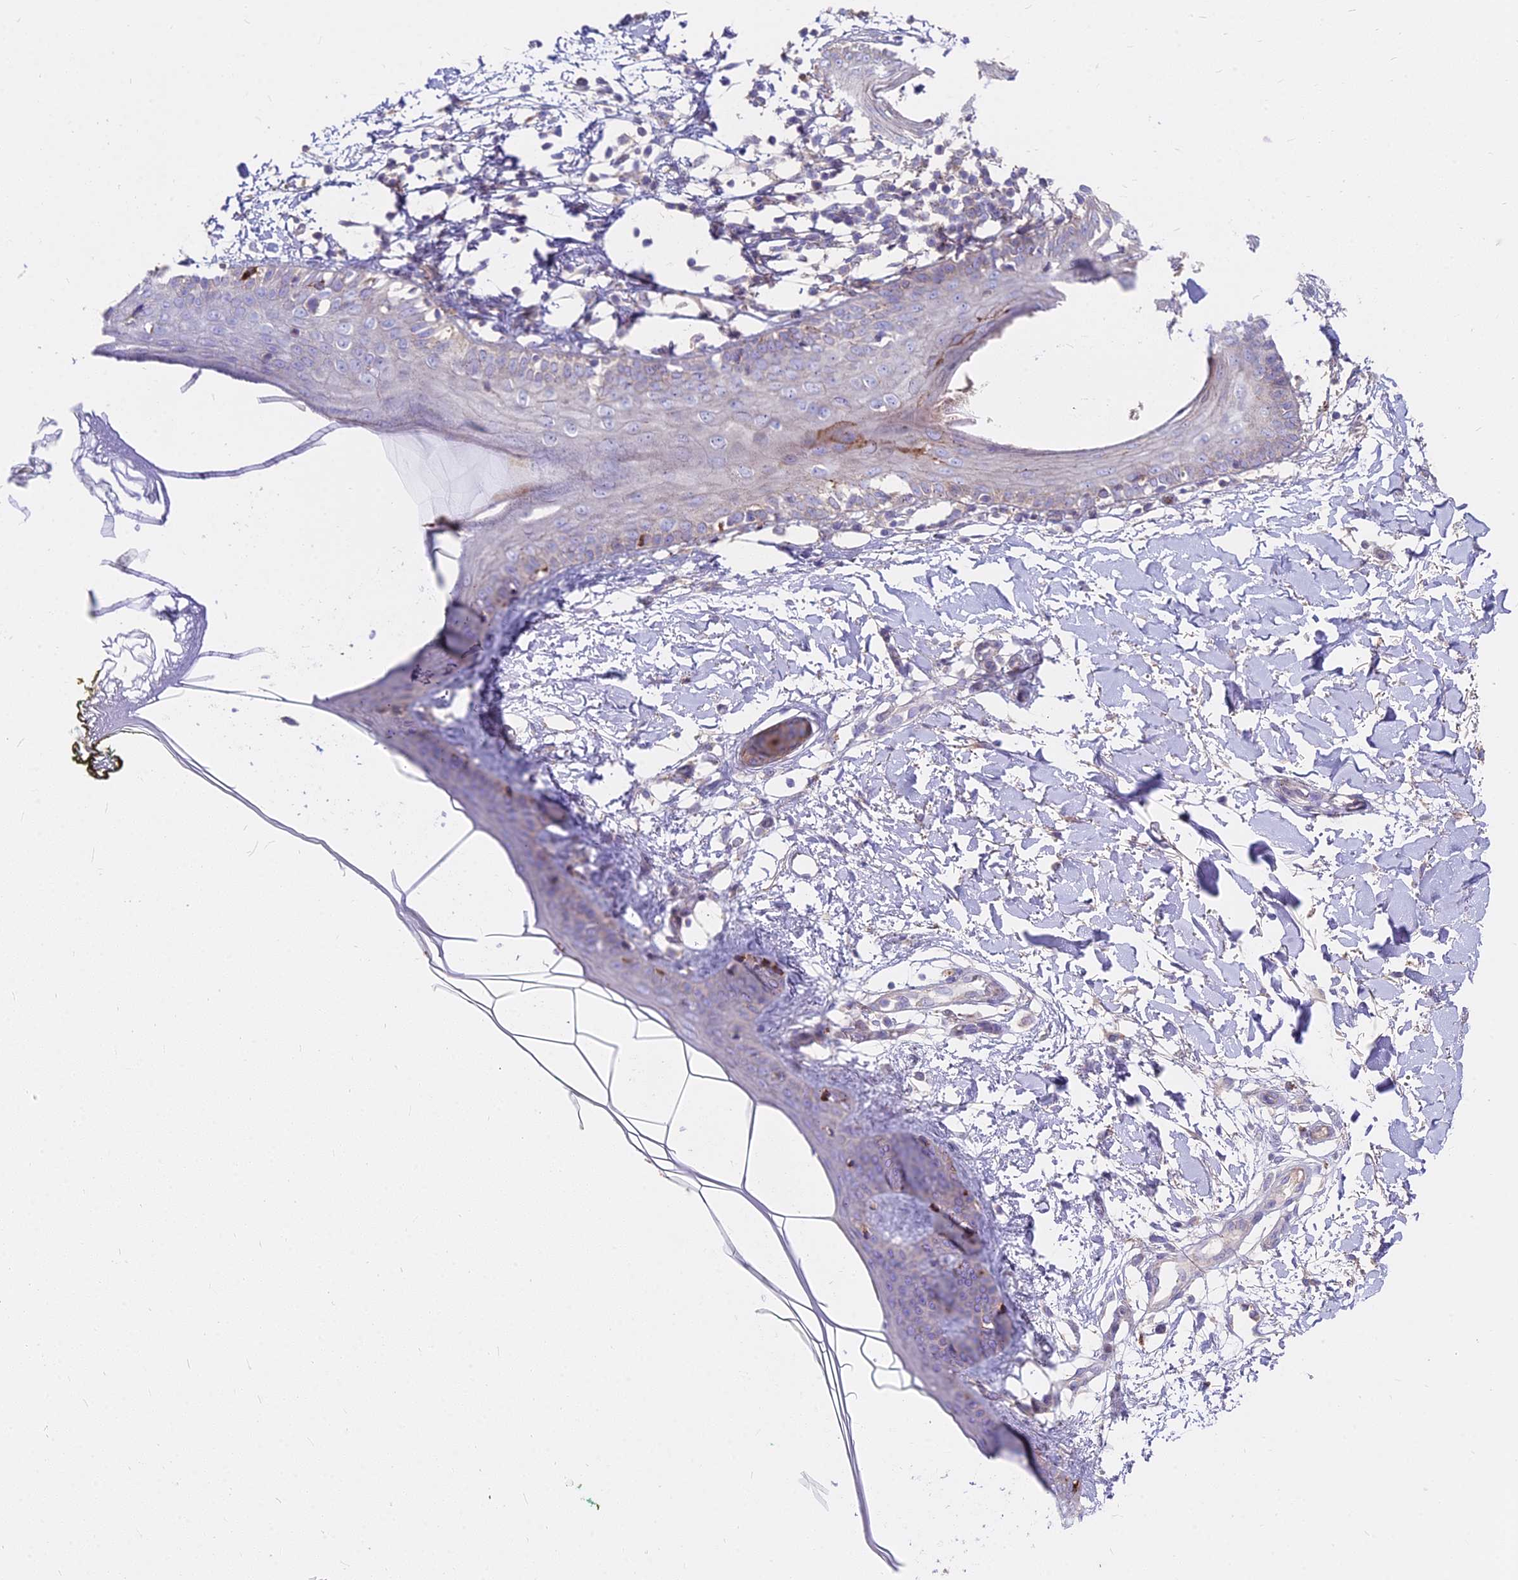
{"staining": {"intensity": "weak", "quantity": ">75%", "location": "cytoplasmic/membranous"}, "tissue": "skin", "cell_type": "Fibroblasts", "image_type": "normal", "snomed": [{"axis": "morphology", "description": "Normal tissue, NOS"}, {"axis": "topography", "description": "Skin"}], "caption": "A low amount of weak cytoplasmic/membranous staining is present in about >75% of fibroblasts in normal skin.", "gene": "FRMPD1", "patient": {"sex": "female", "age": 34}}